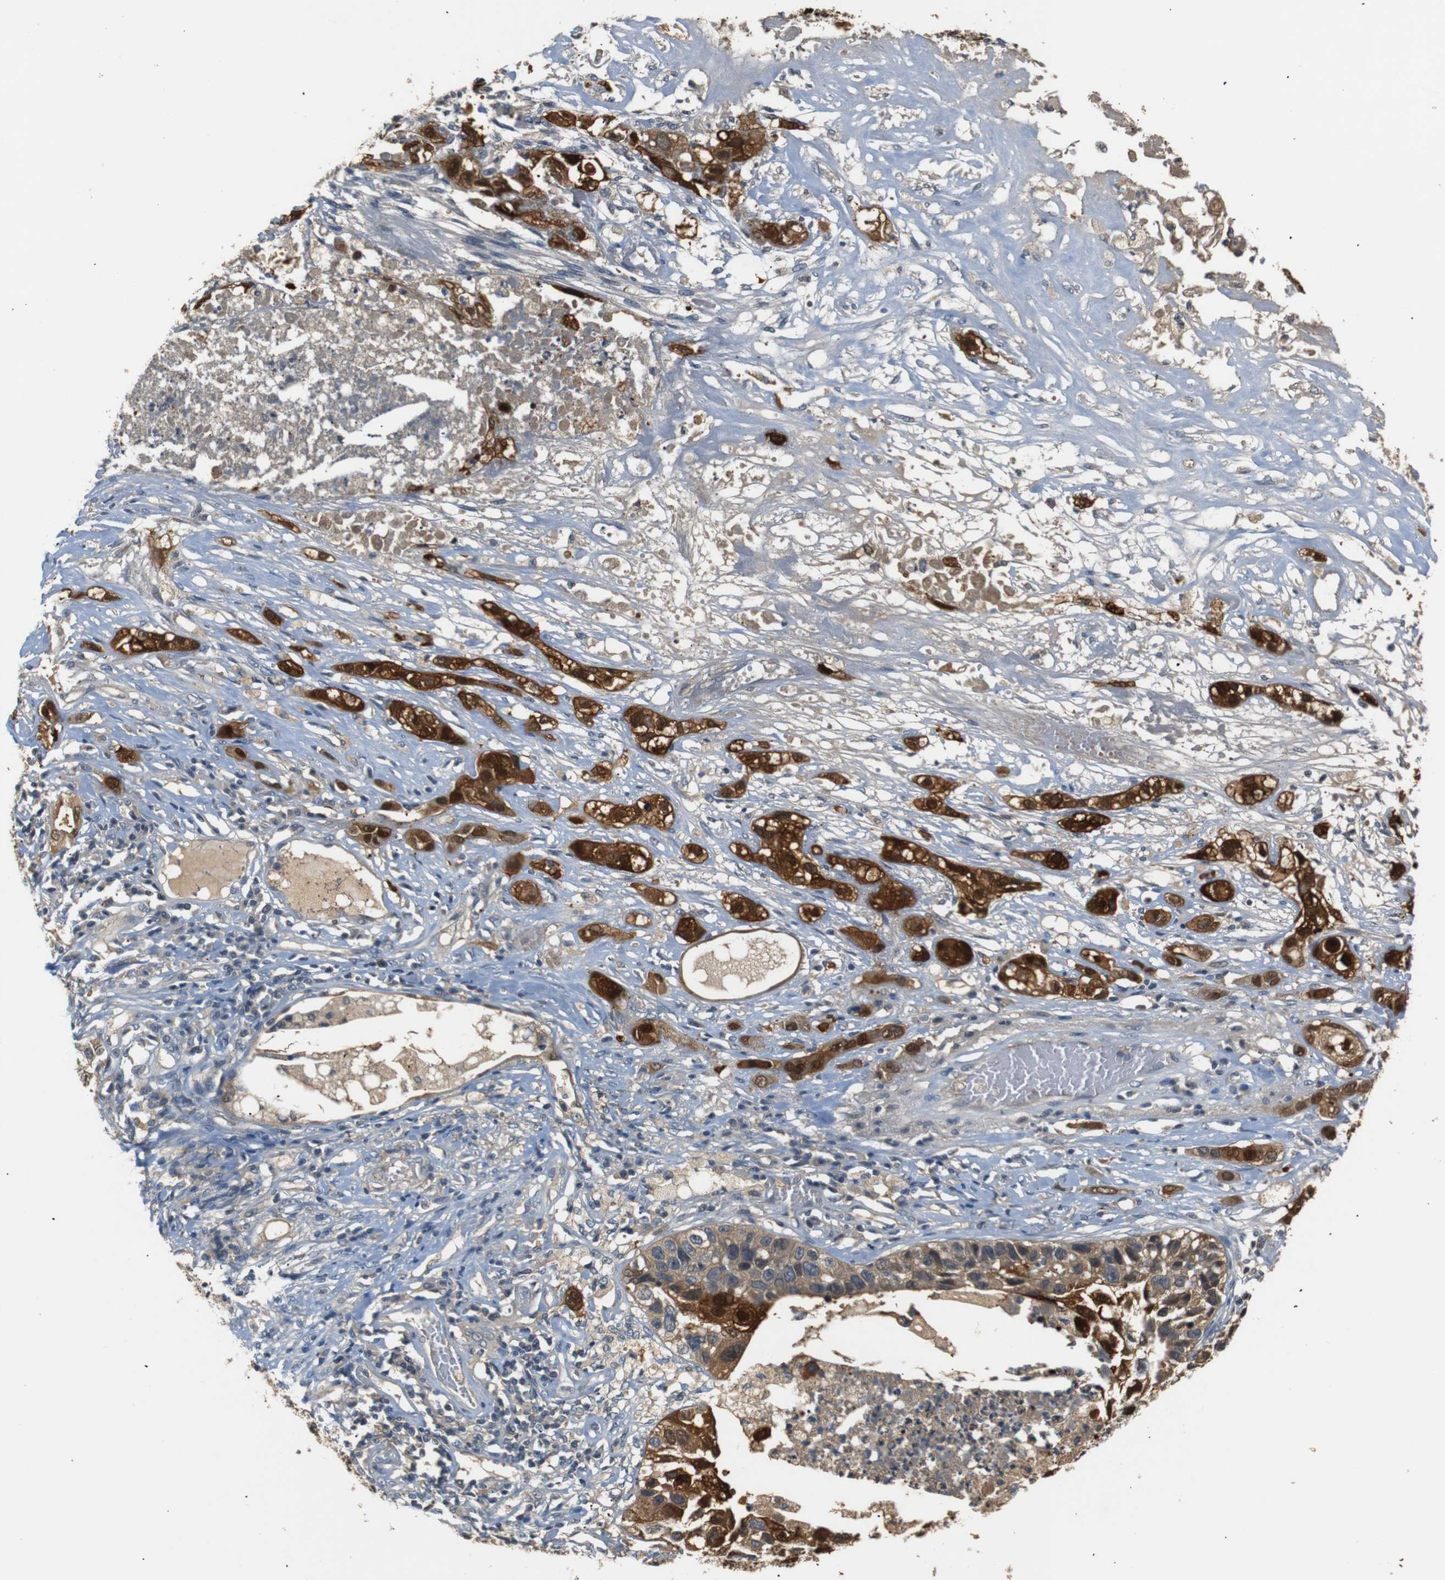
{"staining": {"intensity": "strong", "quantity": ">75%", "location": "cytoplasmic/membranous,nuclear"}, "tissue": "lung cancer", "cell_type": "Tumor cells", "image_type": "cancer", "snomed": [{"axis": "morphology", "description": "Squamous cell carcinoma, NOS"}, {"axis": "topography", "description": "Lung"}], "caption": "The micrograph reveals staining of squamous cell carcinoma (lung), revealing strong cytoplasmic/membranous and nuclear protein staining (brown color) within tumor cells. Using DAB (3,3'-diaminobenzidine) (brown) and hematoxylin (blue) stains, captured at high magnification using brightfield microscopy.", "gene": "SFN", "patient": {"sex": "male", "age": 71}}